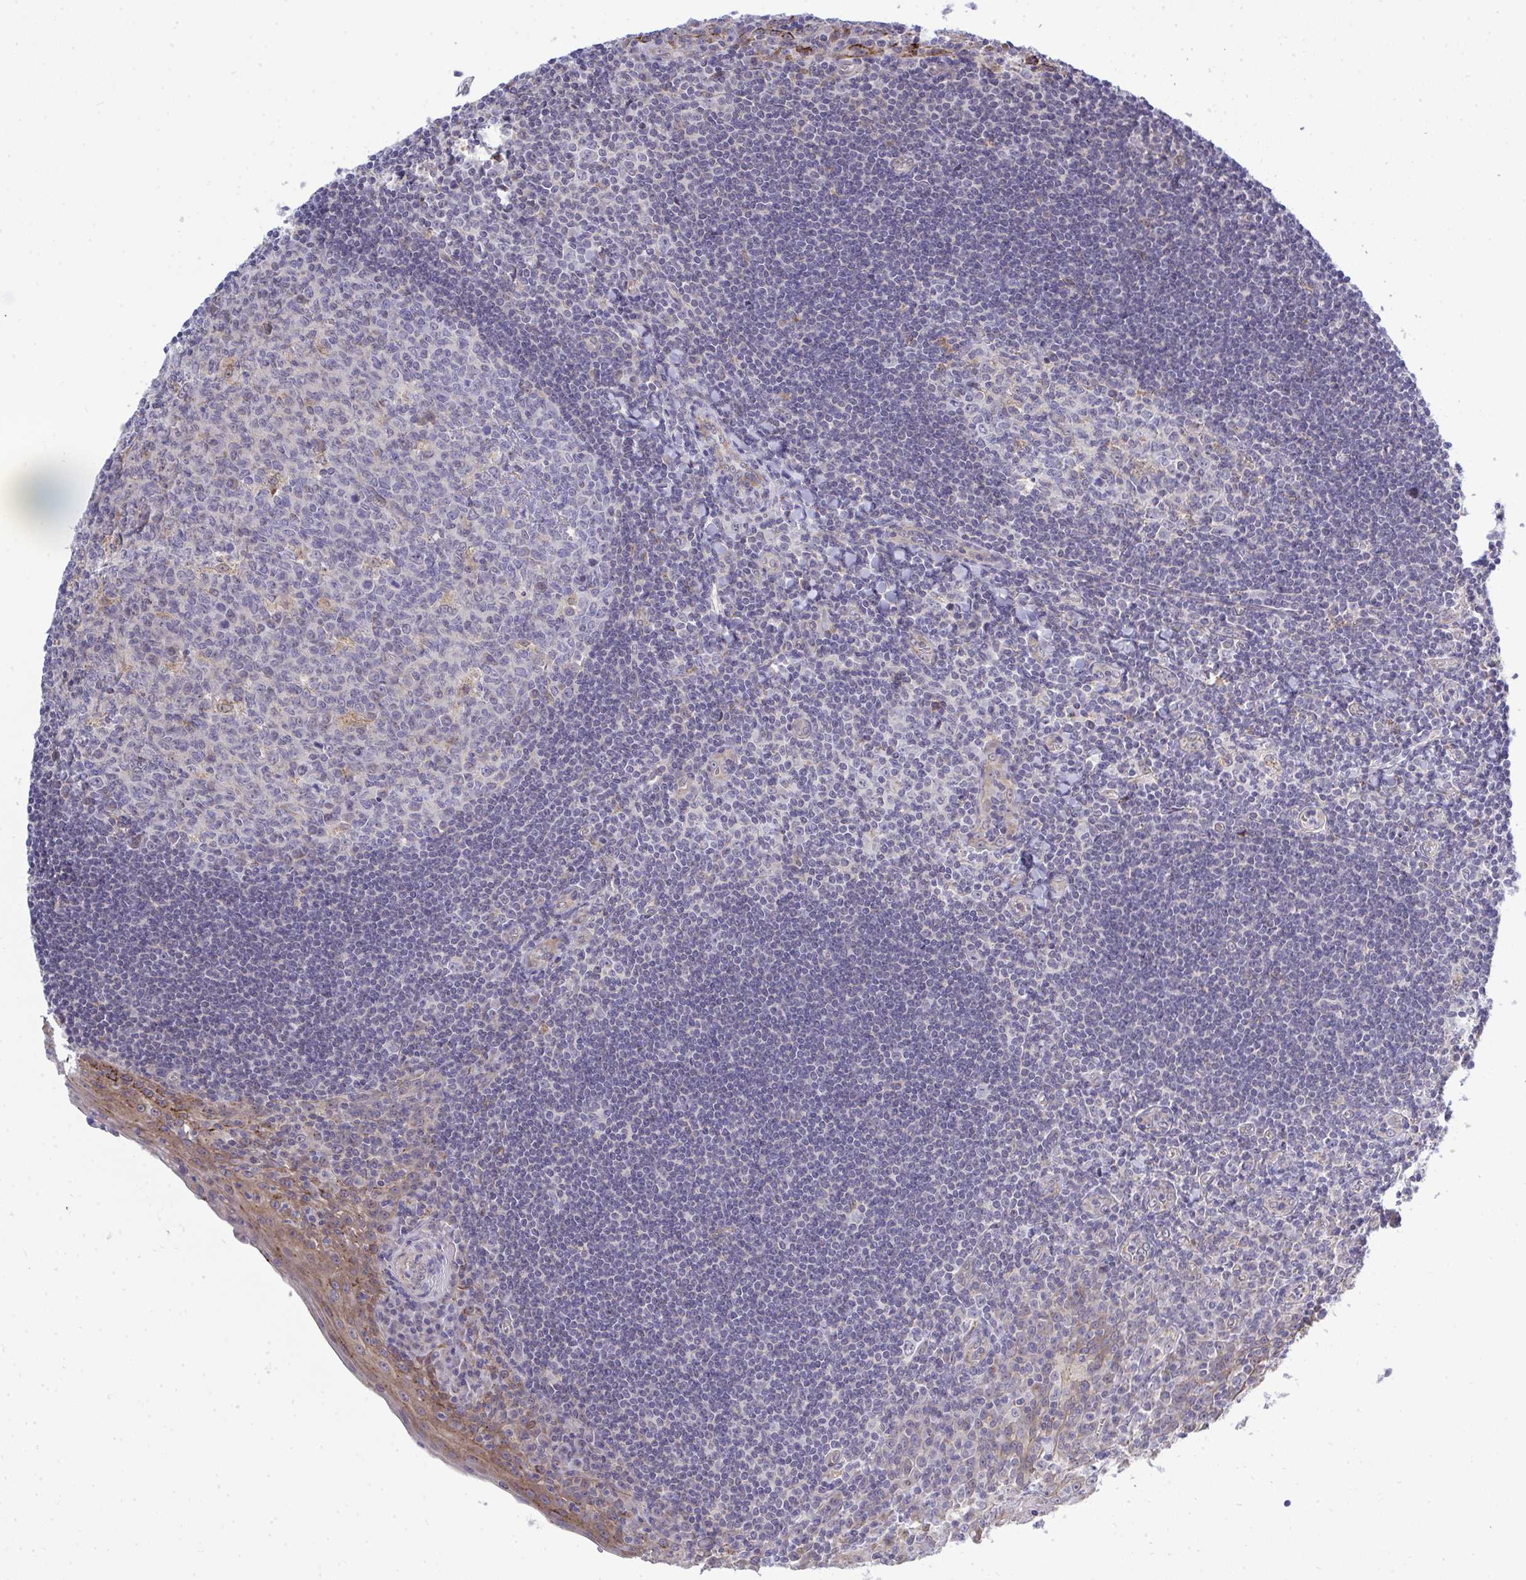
{"staining": {"intensity": "negative", "quantity": "none", "location": "none"}, "tissue": "tonsil", "cell_type": "Germinal center cells", "image_type": "normal", "snomed": [{"axis": "morphology", "description": "Normal tissue, NOS"}, {"axis": "topography", "description": "Tonsil"}], "caption": "DAB immunohistochemical staining of normal tonsil exhibits no significant expression in germinal center cells. Brightfield microscopy of IHC stained with DAB (brown) and hematoxylin (blue), captured at high magnification.", "gene": "XAF1", "patient": {"sex": "male", "age": 27}}